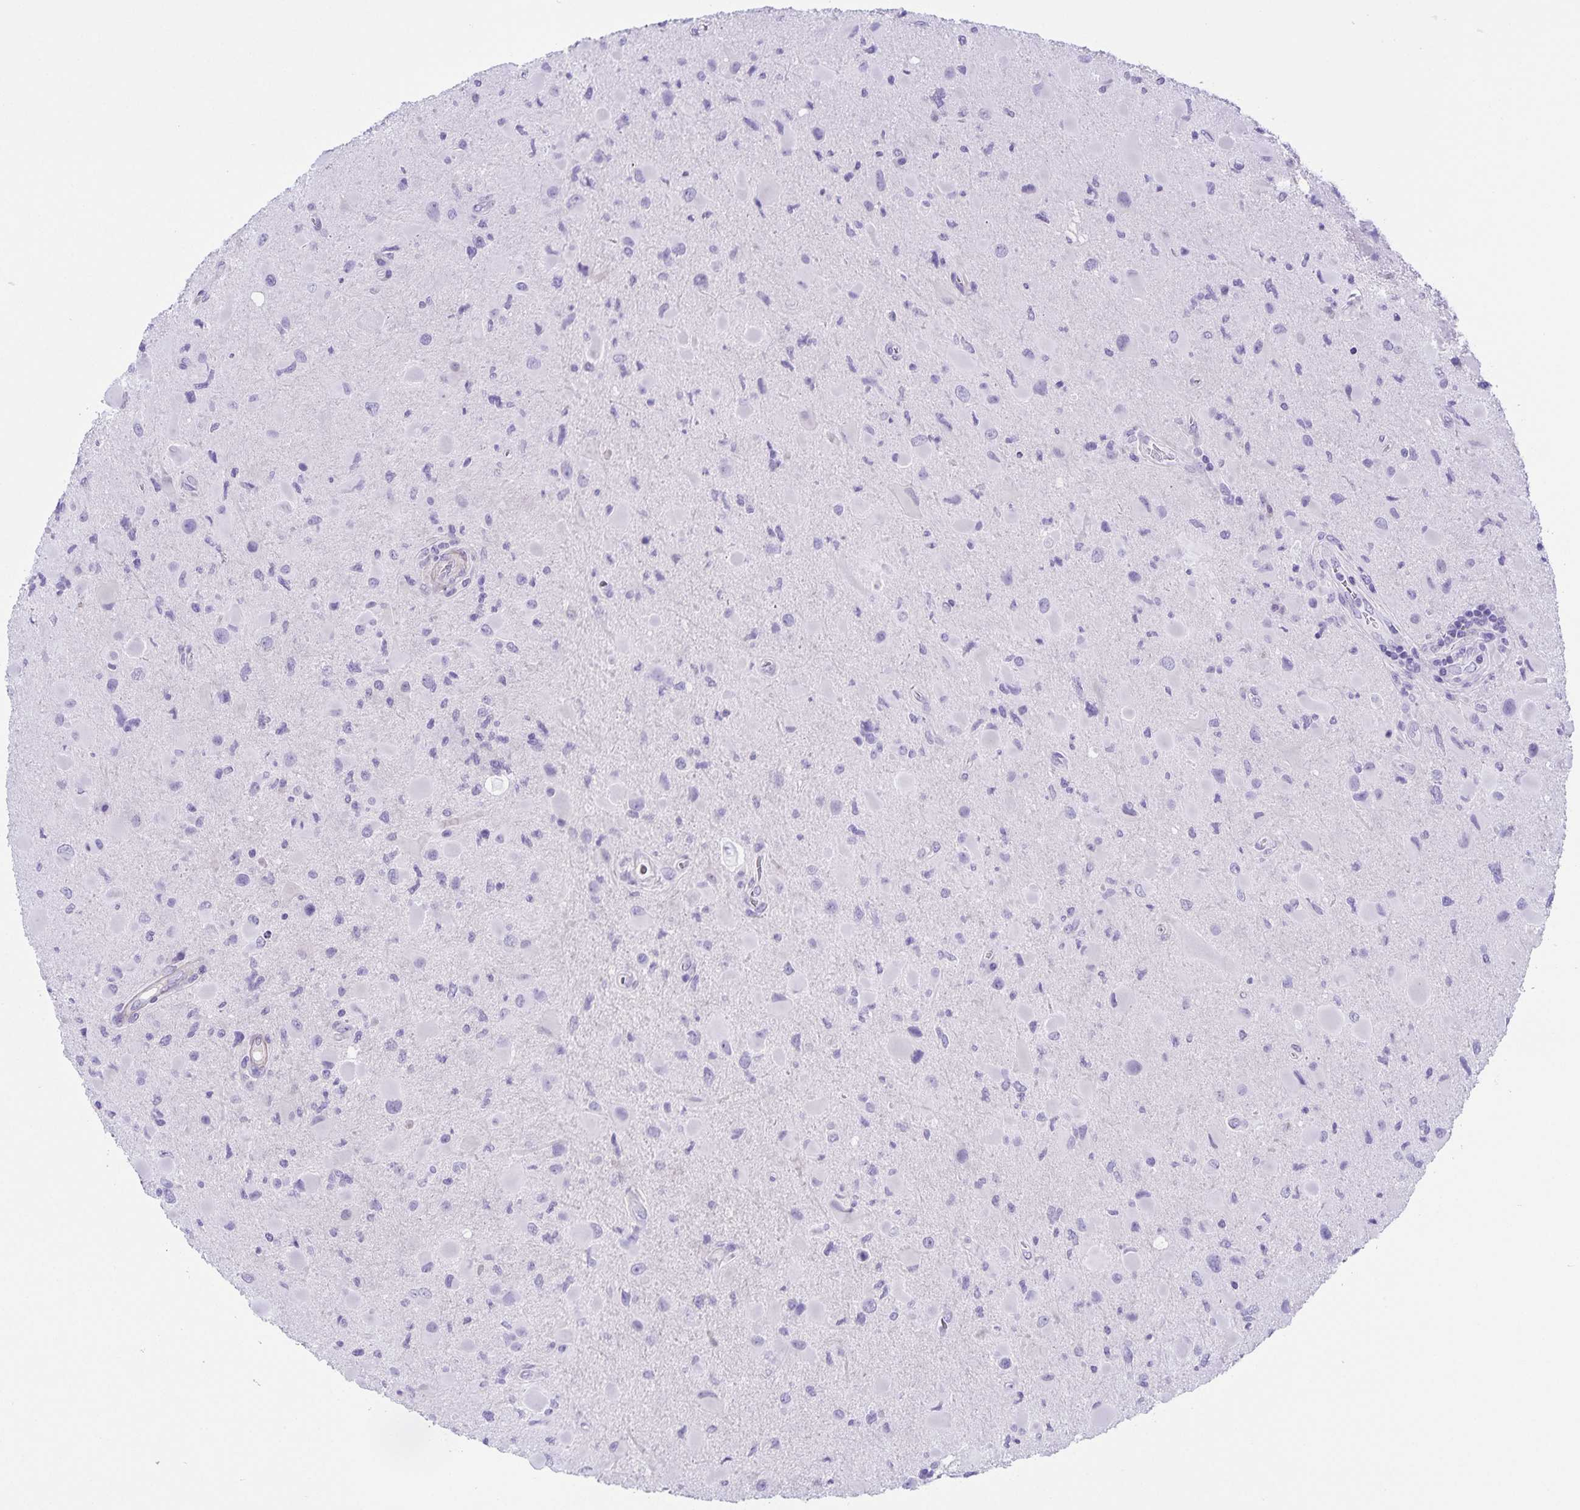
{"staining": {"intensity": "negative", "quantity": "none", "location": "none"}, "tissue": "glioma", "cell_type": "Tumor cells", "image_type": "cancer", "snomed": [{"axis": "morphology", "description": "Glioma, malignant, Low grade"}, {"axis": "topography", "description": "Brain"}], "caption": "Human glioma stained for a protein using immunohistochemistry demonstrates no staining in tumor cells.", "gene": "UBQLN3", "patient": {"sex": "female", "age": 32}}